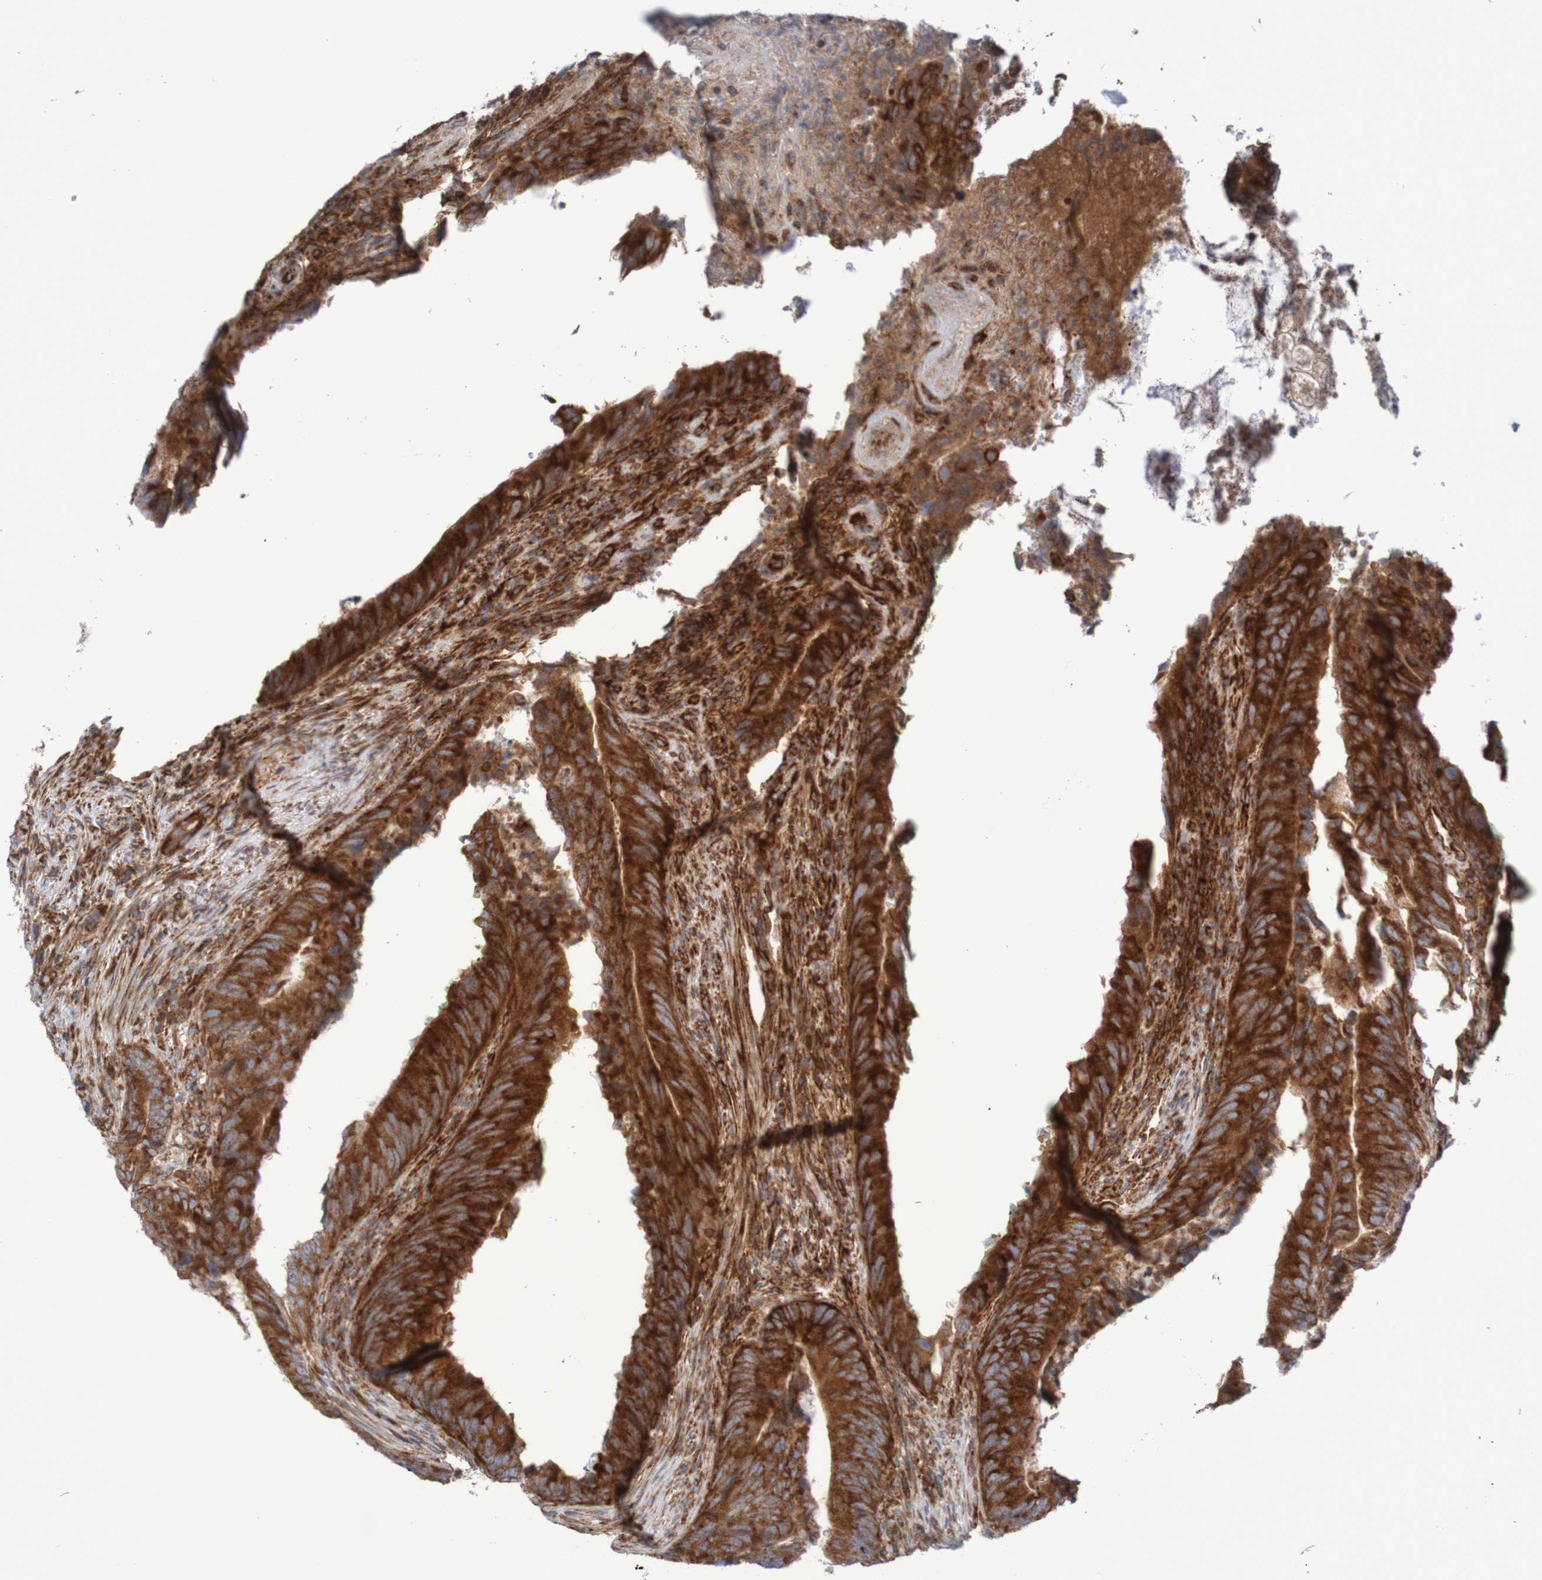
{"staining": {"intensity": "strong", "quantity": ">75%", "location": "cytoplasmic/membranous"}, "tissue": "colorectal cancer", "cell_type": "Tumor cells", "image_type": "cancer", "snomed": [{"axis": "morphology", "description": "Normal tissue, NOS"}, {"axis": "morphology", "description": "Adenocarcinoma, NOS"}, {"axis": "topography", "description": "Colon"}], "caption": "This is a photomicrograph of immunohistochemistry staining of adenocarcinoma (colorectal), which shows strong staining in the cytoplasmic/membranous of tumor cells.", "gene": "FXR2", "patient": {"sex": "male", "age": 56}}